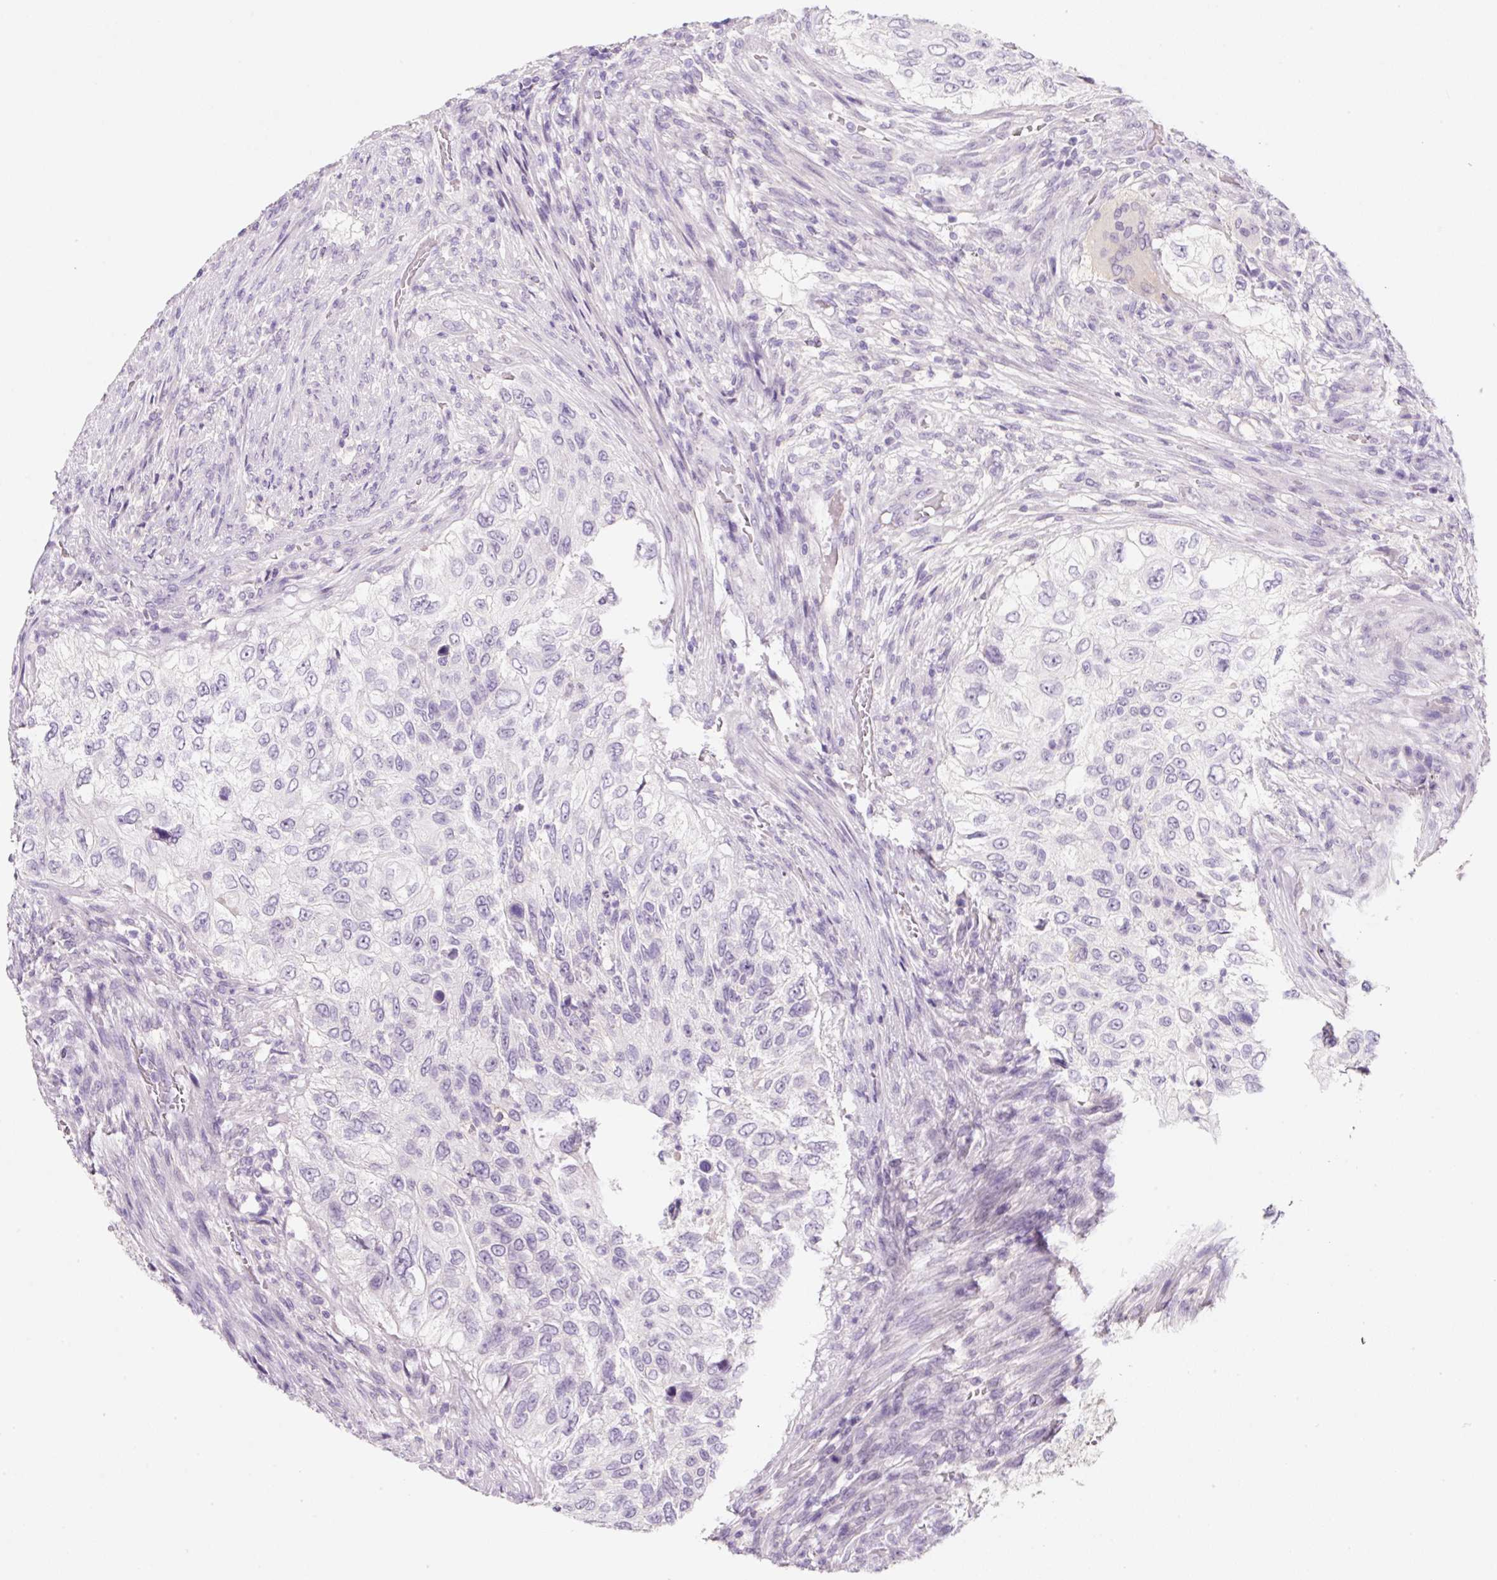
{"staining": {"intensity": "negative", "quantity": "none", "location": "none"}, "tissue": "urothelial cancer", "cell_type": "Tumor cells", "image_type": "cancer", "snomed": [{"axis": "morphology", "description": "Urothelial carcinoma, High grade"}, {"axis": "topography", "description": "Urinary bladder"}], "caption": "This micrograph is of urothelial cancer stained with IHC to label a protein in brown with the nuclei are counter-stained blue. There is no staining in tumor cells.", "gene": "SYP", "patient": {"sex": "female", "age": 60}}